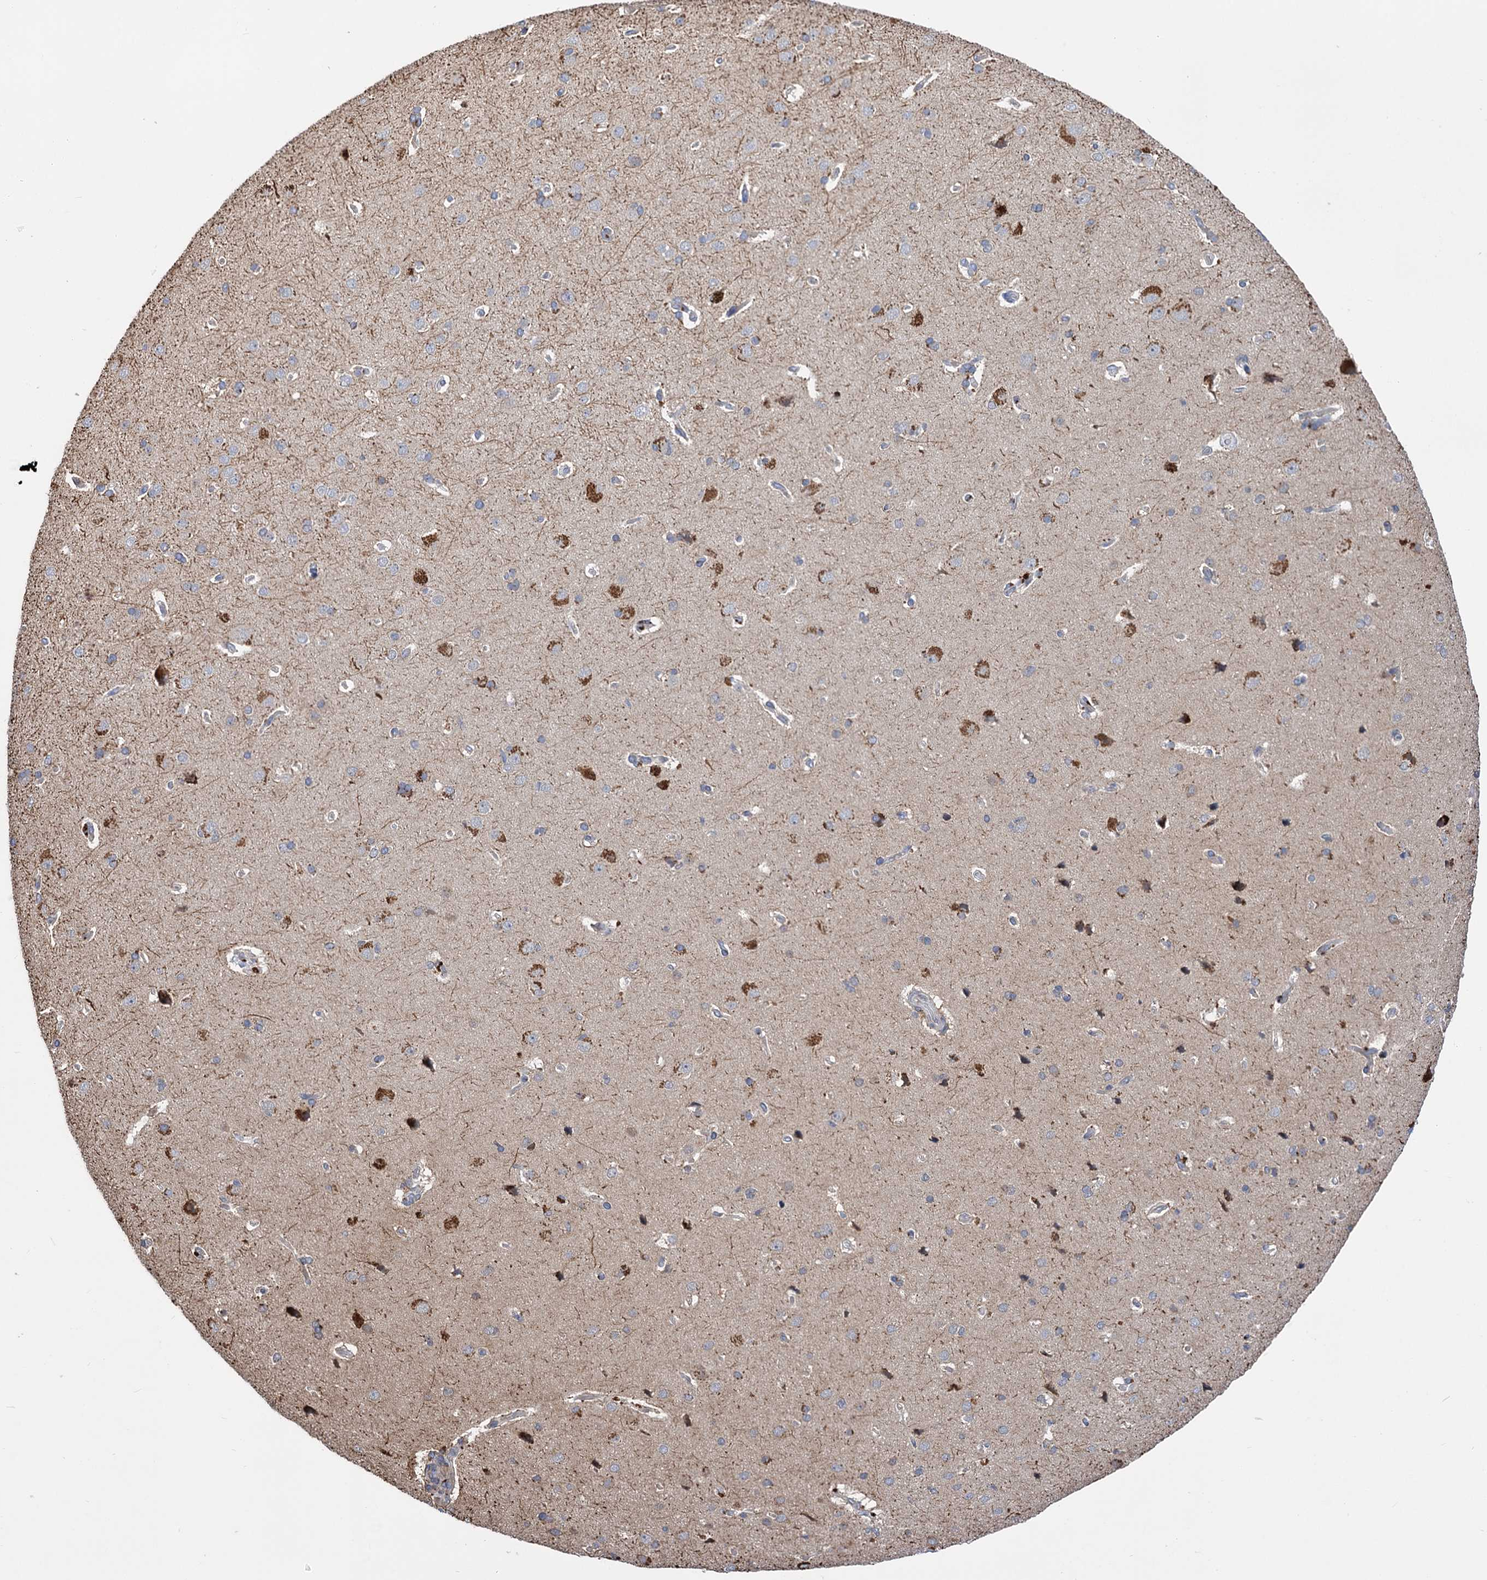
{"staining": {"intensity": "negative", "quantity": "none", "location": "none"}, "tissue": "cerebral cortex", "cell_type": "Endothelial cells", "image_type": "normal", "snomed": [{"axis": "morphology", "description": "Normal tissue, NOS"}, {"axis": "topography", "description": "Cerebral cortex"}], "caption": "Image shows no protein expression in endothelial cells of benign cerebral cortex. (DAB (3,3'-diaminobenzidine) immunohistochemistry (IHC), high magnification).", "gene": "UBR1", "patient": {"sex": "male", "age": 62}}